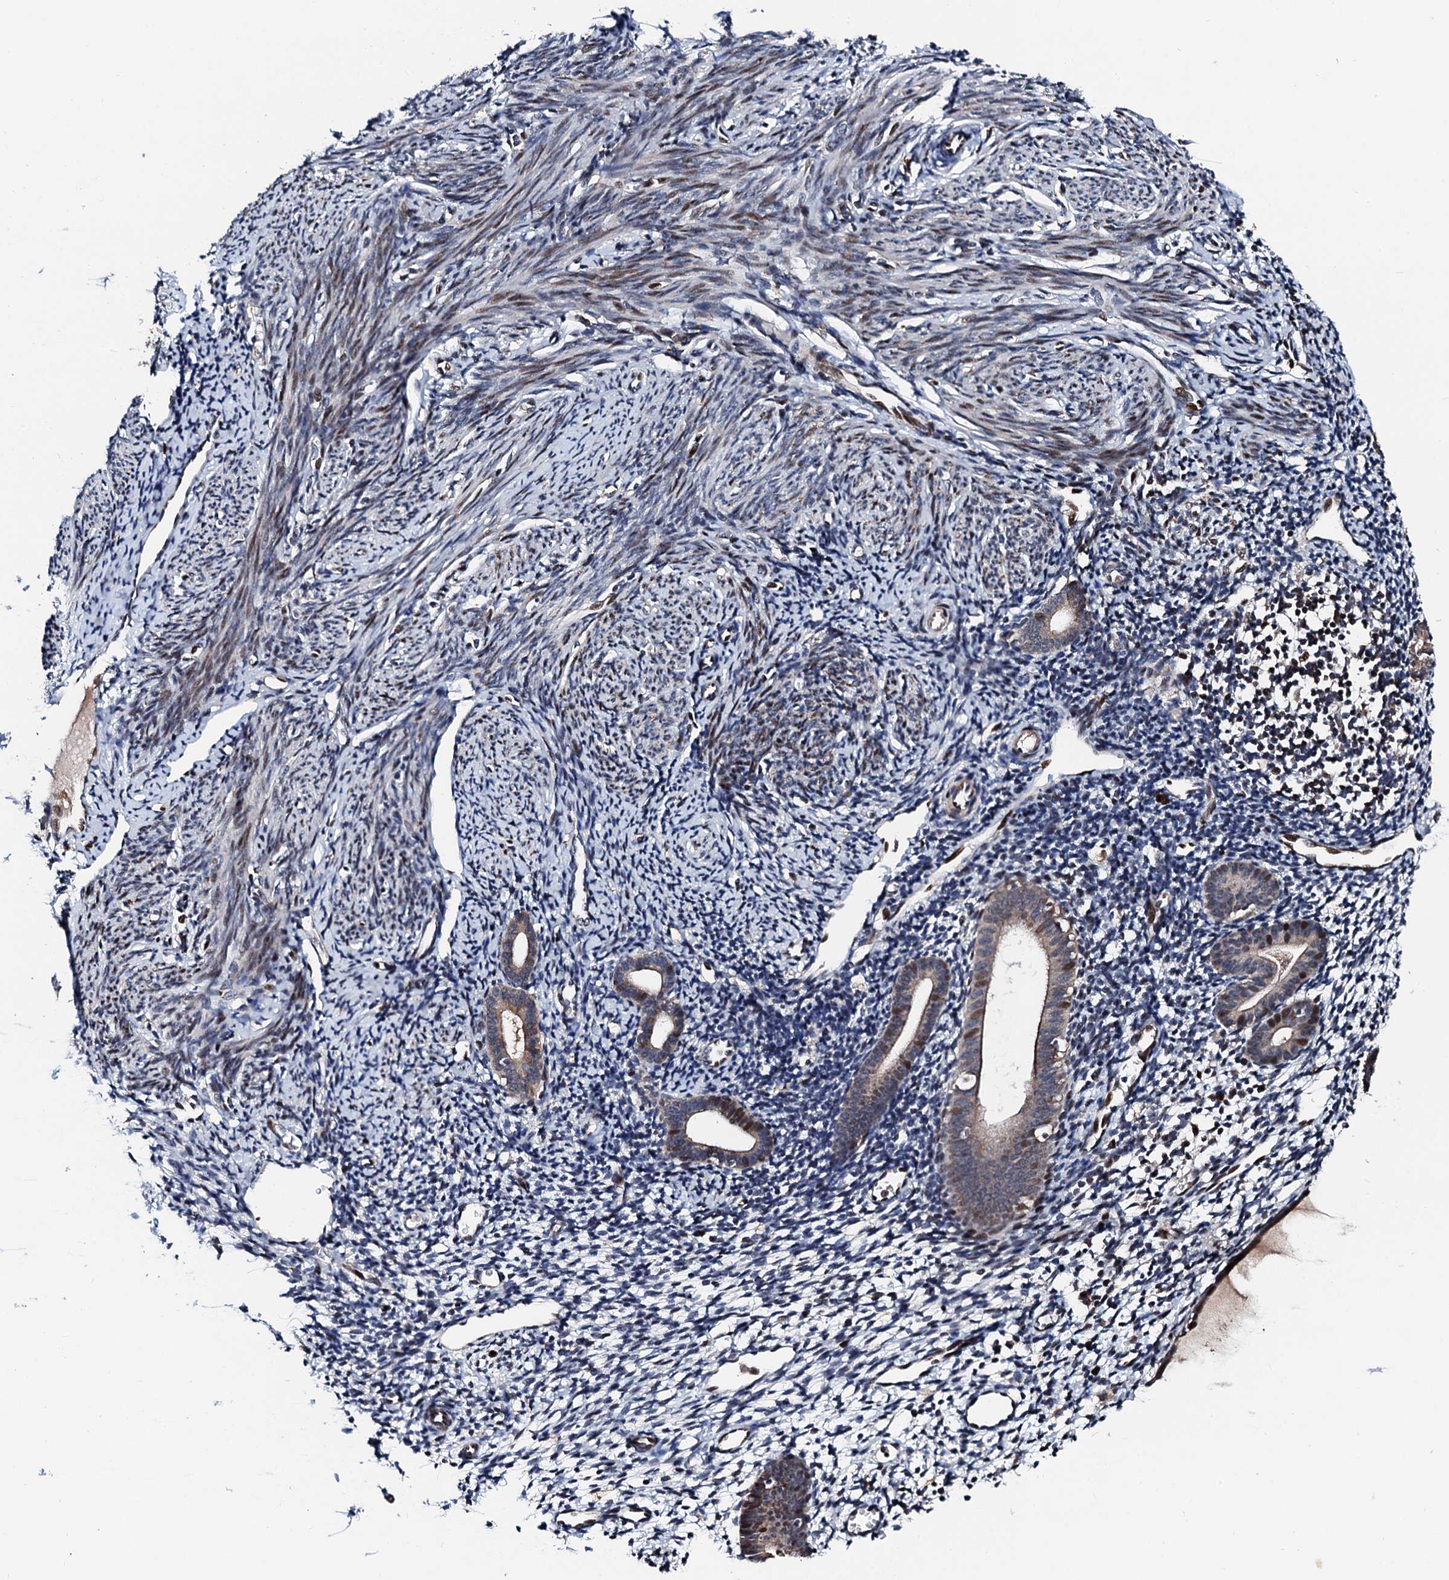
{"staining": {"intensity": "negative", "quantity": "none", "location": "none"}, "tissue": "endometrium", "cell_type": "Cells in endometrial stroma", "image_type": "normal", "snomed": [{"axis": "morphology", "description": "Normal tissue, NOS"}, {"axis": "topography", "description": "Endometrium"}], "caption": "Immunohistochemistry (IHC) of benign human endometrium displays no expression in cells in endometrial stroma. (Stains: DAB IHC with hematoxylin counter stain, Microscopy: brightfield microscopy at high magnification).", "gene": "KIF18A", "patient": {"sex": "female", "age": 56}}